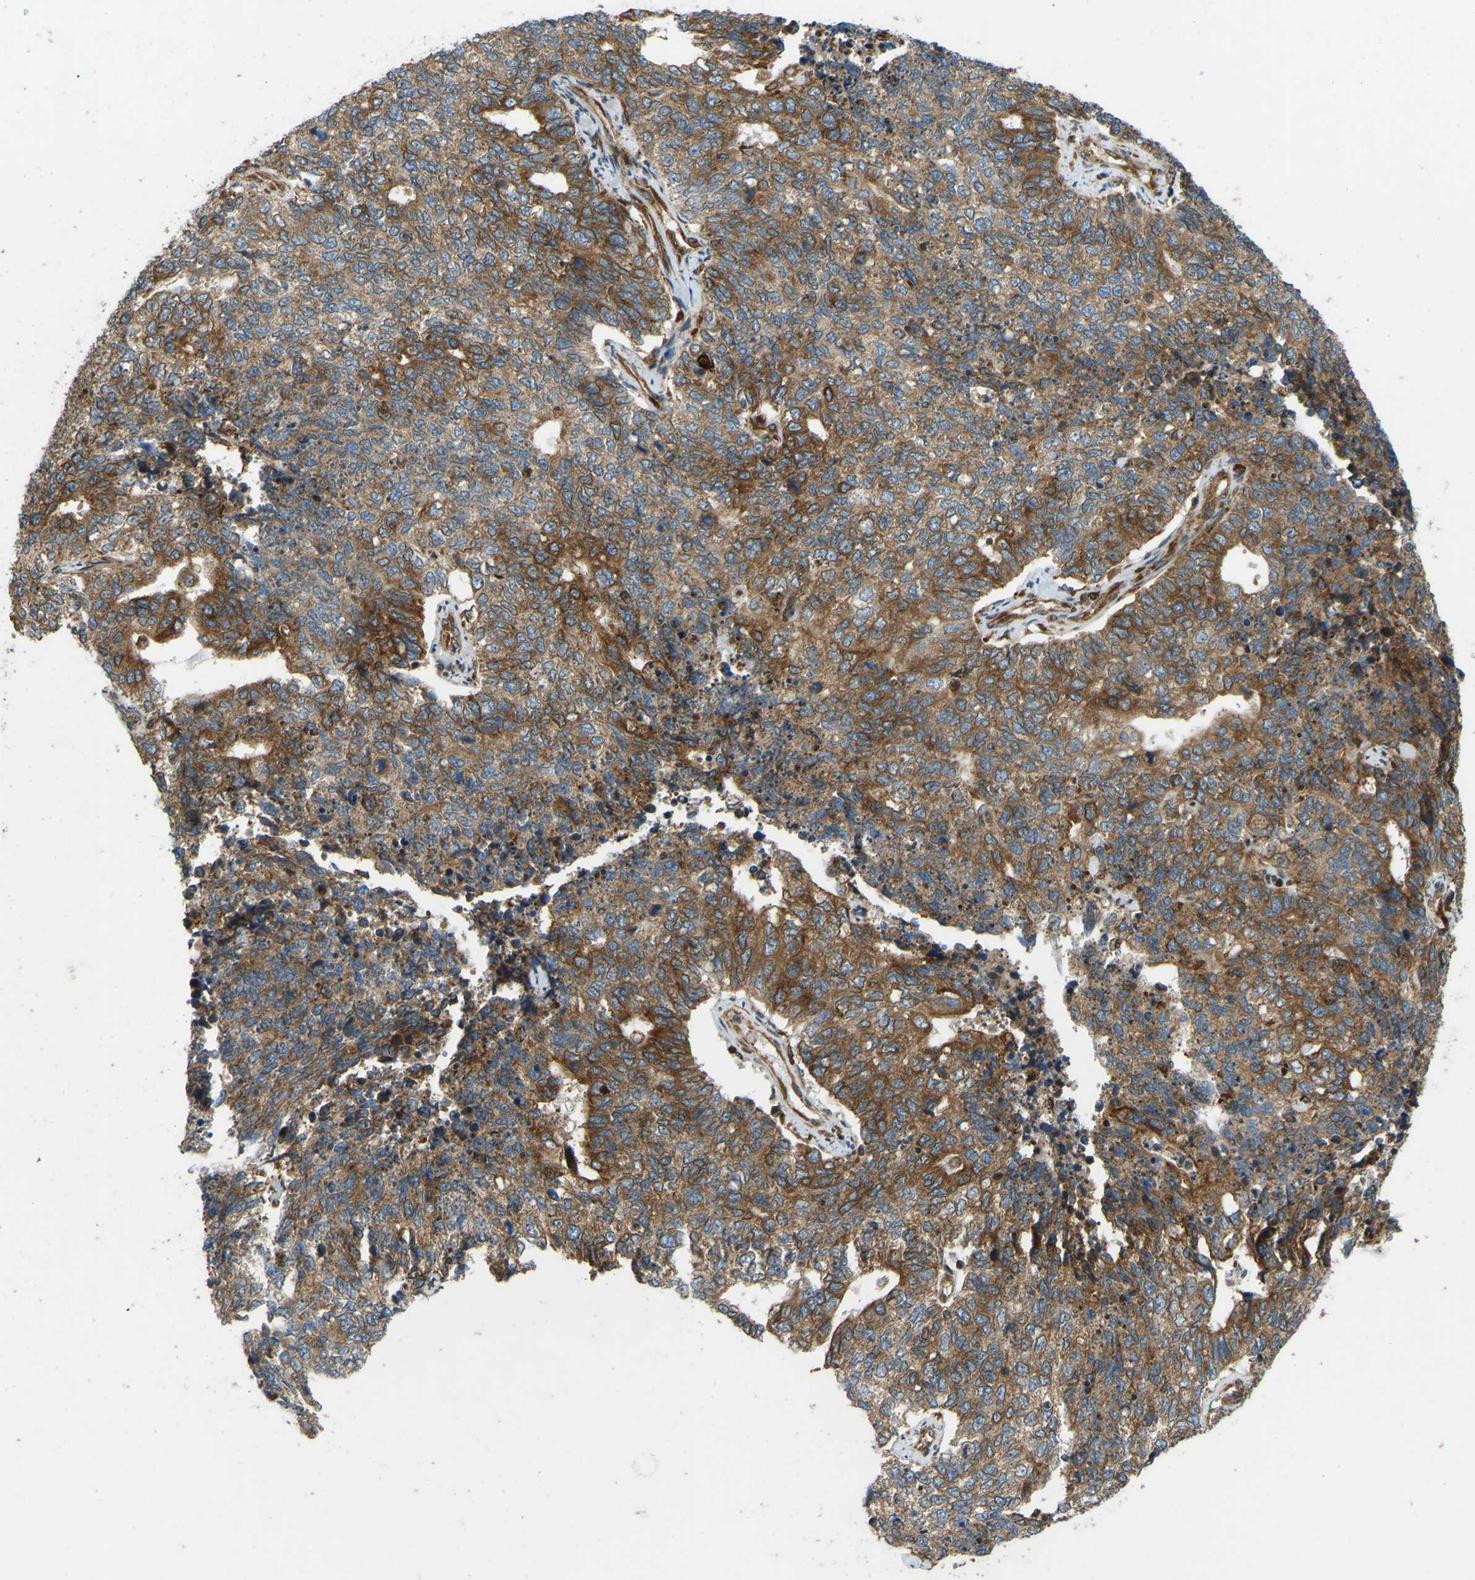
{"staining": {"intensity": "moderate", "quantity": ">75%", "location": "cytoplasmic/membranous"}, "tissue": "cervical cancer", "cell_type": "Tumor cells", "image_type": "cancer", "snomed": [{"axis": "morphology", "description": "Squamous cell carcinoma, NOS"}, {"axis": "topography", "description": "Cervix"}], "caption": "Protein analysis of cervical cancer (squamous cell carcinoma) tissue reveals moderate cytoplasmic/membranous positivity in about >75% of tumor cells. (Stains: DAB (3,3'-diaminobenzidine) in brown, nuclei in blue, Microscopy: brightfield microscopy at high magnification).", "gene": "OS9", "patient": {"sex": "female", "age": 63}}